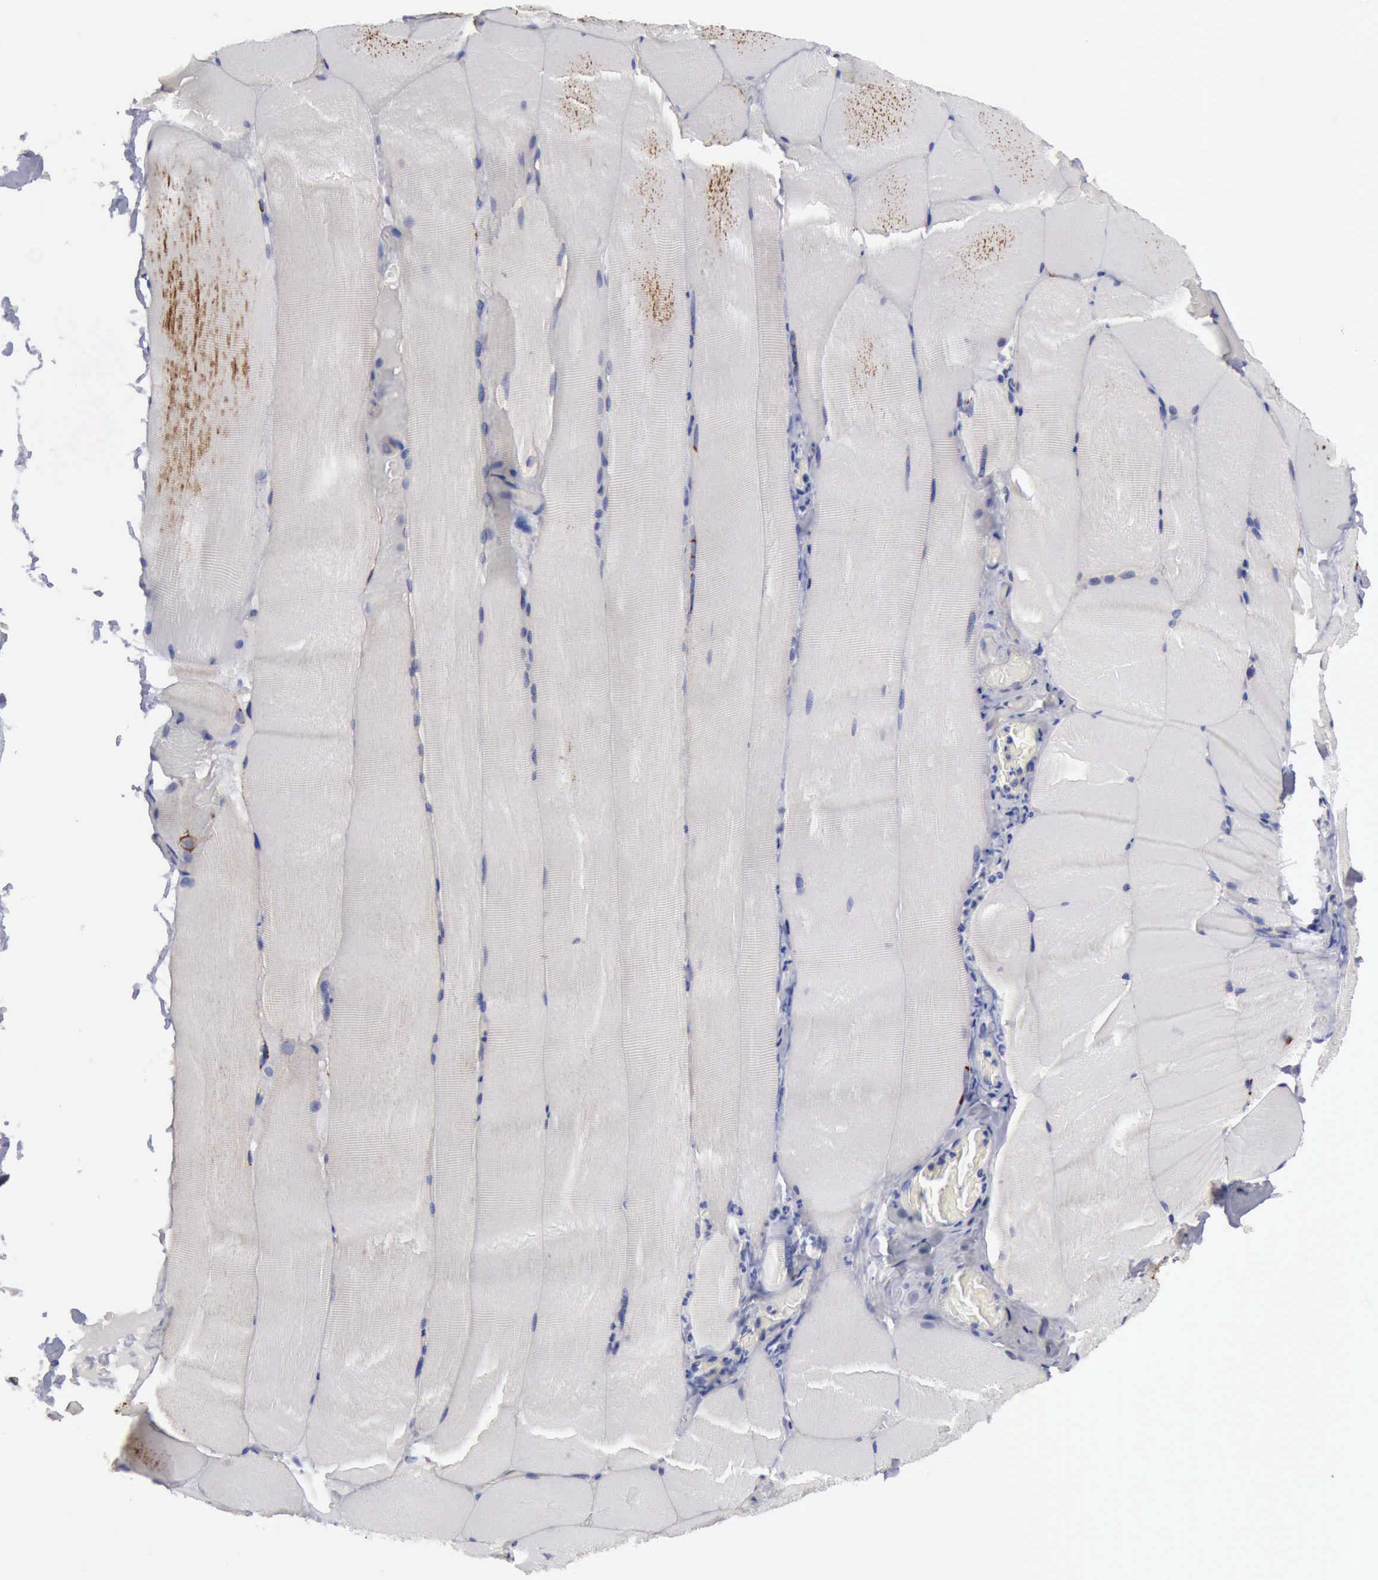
{"staining": {"intensity": "moderate", "quantity": "<25%", "location": "cytoplasmic/membranous"}, "tissue": "skeletal muscle", "cell_type": "Myocytes", "image_type": "normal", "snomed": [{"axis": "morphology", "description": "Normal tissue, NOS"}, {"axis": "topography", "description": "Skeletal muscle"}], "caption": "Immunohistochemistry (IHC) of normal skeletal muscle displays low levels of moderate cytoplasmic/membranous expression in approximately <25% of myocytes. (Stains: DAB (3,3'-diaminobenzidine) in brown, nuclei in blue, Microscopy: brightfield microscopy at high magnification).", "gene": "RDX", "patient": {"sex": "male", "age": 71}}